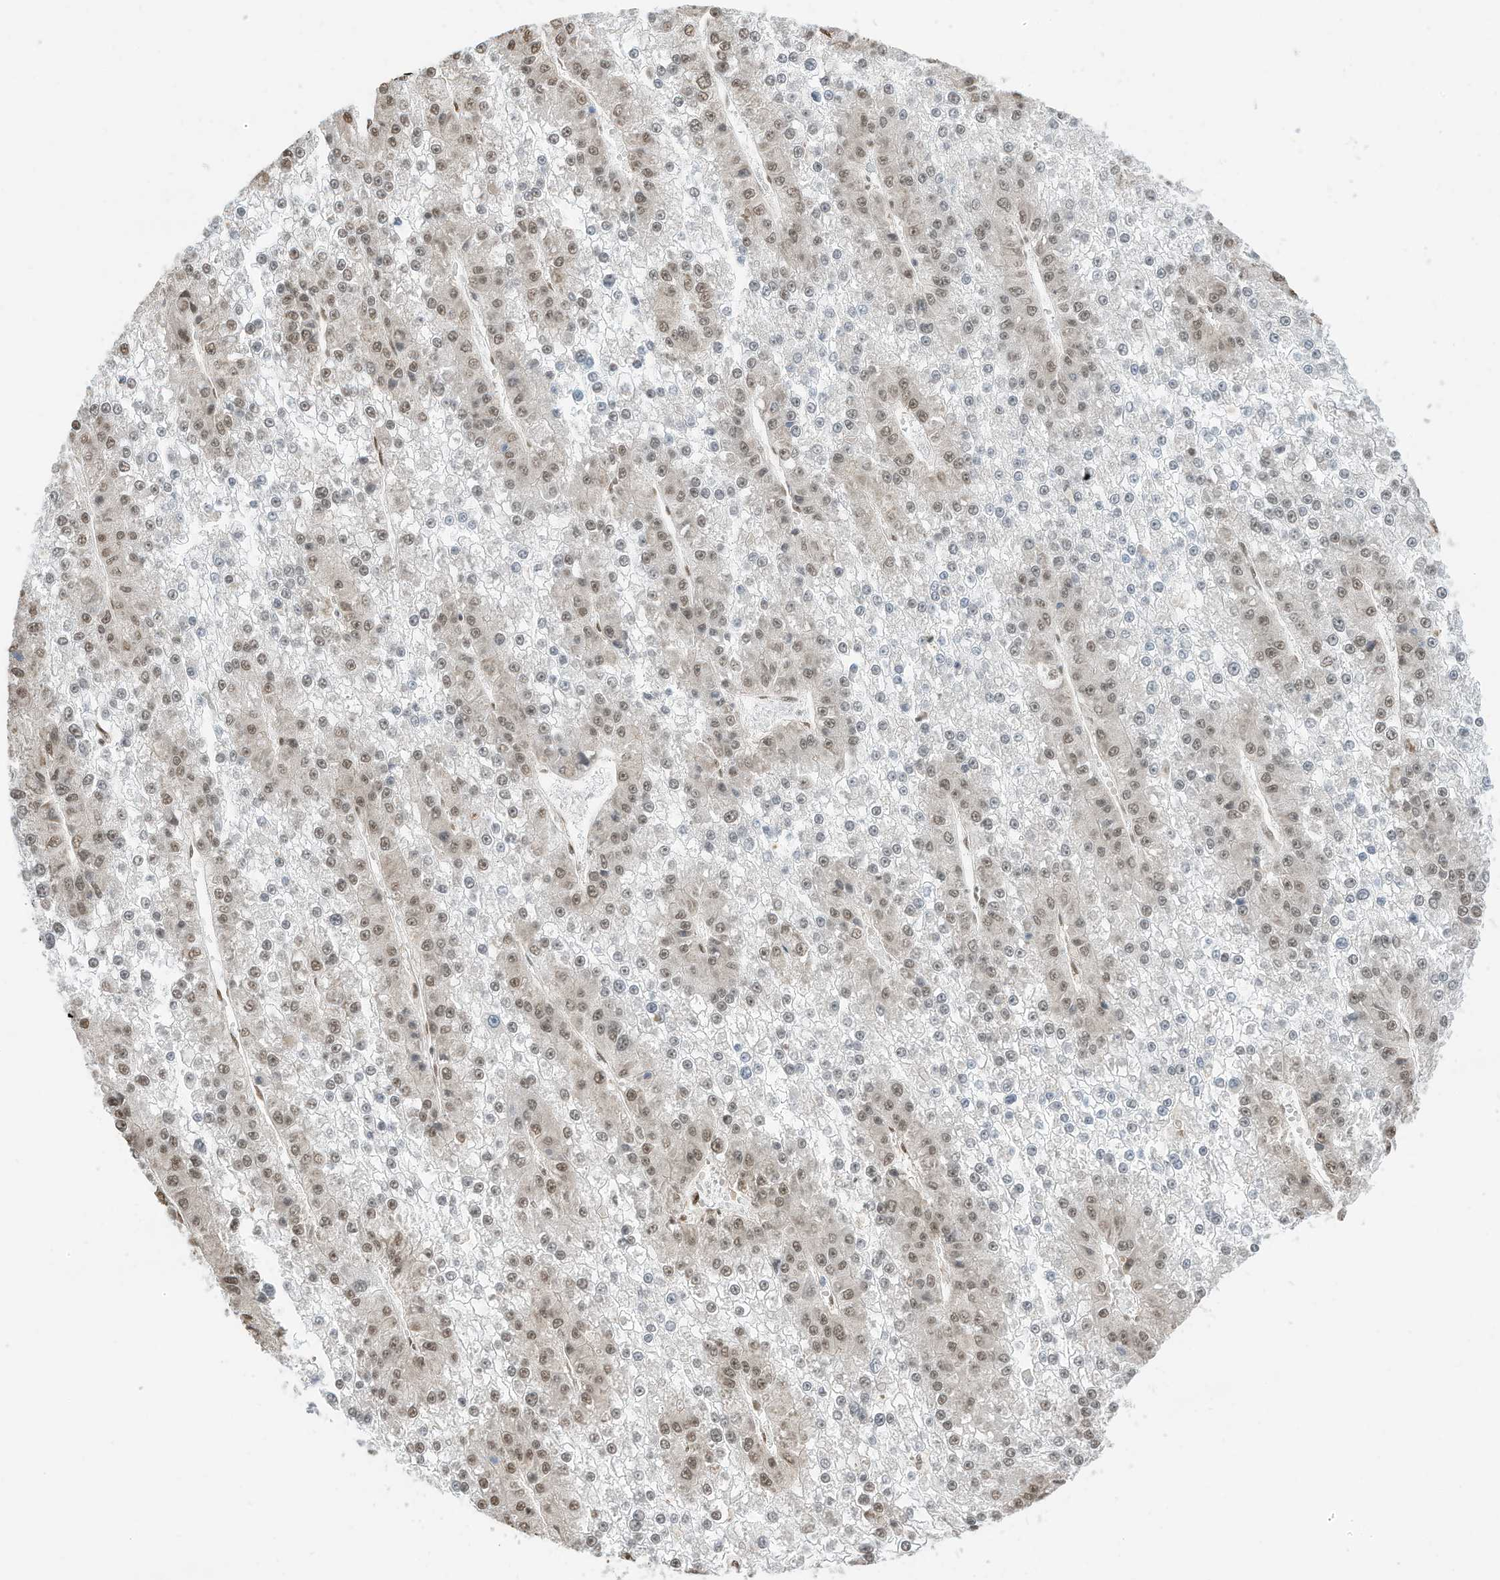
{"staining": {"intensity": "weak", "quantity": ">75%", "location": "nuclear"}, "tissue": "liver cancer", "cell_type": "Tumor cells", "image_type": "cancer", "snomed": [{"axis": "morphology", "description": "Carcinoma, Hepatocellular, NOS"}, {"axis": "topography", "description": "Liver"}], "caption": "Immunohistochemistry histopathology image of neoplastic tissue: liver cancer (hepatocellular carcinoma) stained using immunohistochemistry demonstrates low levels of weak protein expression localized specifically in the nuclear of tumor cells, appearing as a nuclear brown color.", "gene": "ZNF195", "patient": {"sex": "female", "age": 73}}